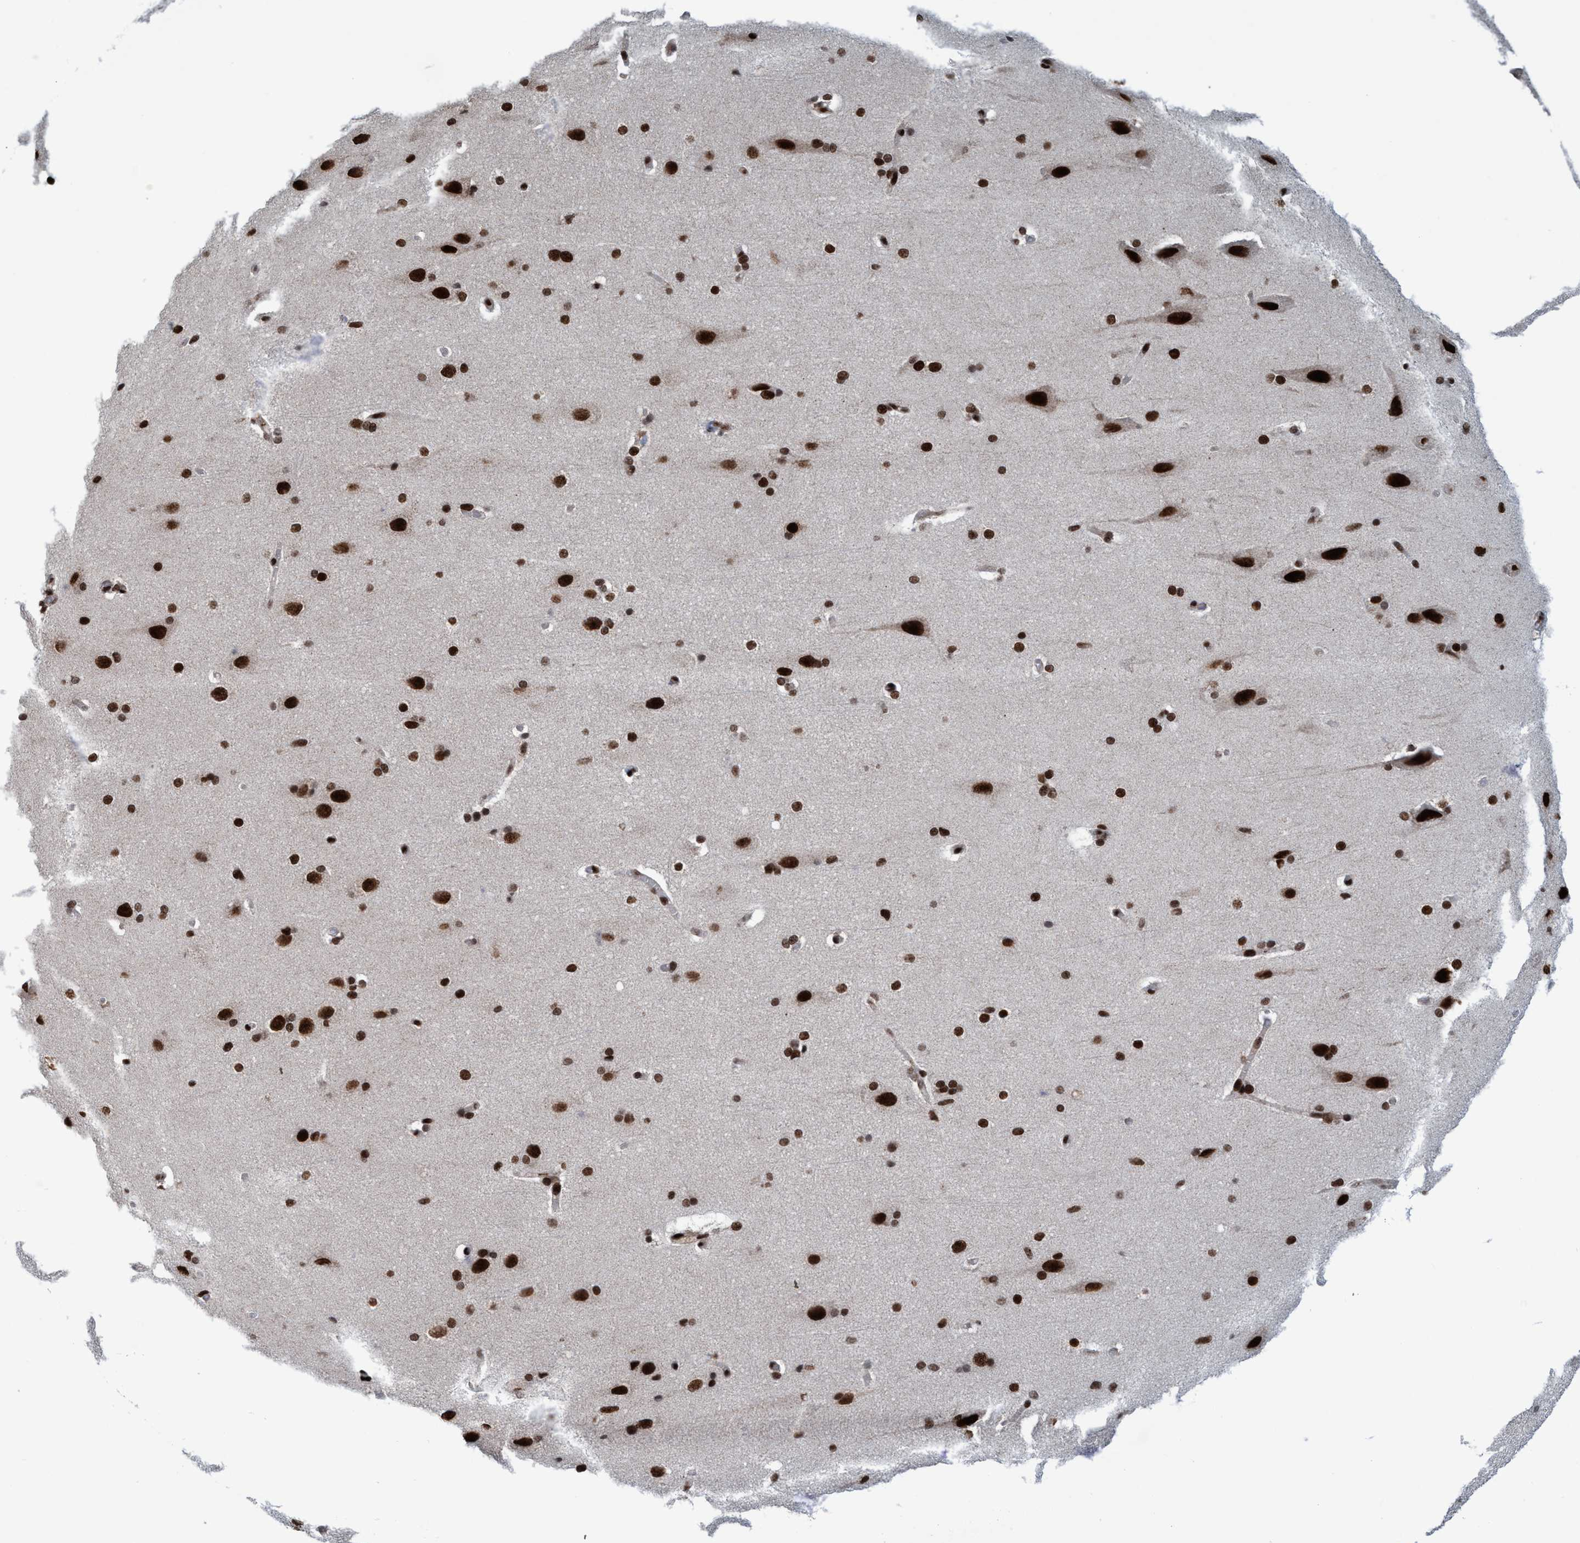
{"staining": {"intensity": "strong", "quantity": ">75%", "location": "nuclear"}, "tissue": "cerebral cortex", "cell_type": "Endothelial cells", "image_type": "normal", "snomed": [{"axis": "morphology", "description": "Normal tissue, NOS"}, {"axis": "topography", "description": "Cerebral cortex"}, {"axis": "topography", "description": "Hippocampus"}], "caption": "Protein staining of normal cerebral cortex displays strong nuclear expression in about >75% of endothelial cells. (DAB (3,3'-diaminobenzidine) IHC, brown staining for protein, blue staining for nuclei).", "gene": "TOPBP1", "patient": {"sex": "female", "age": 19}}